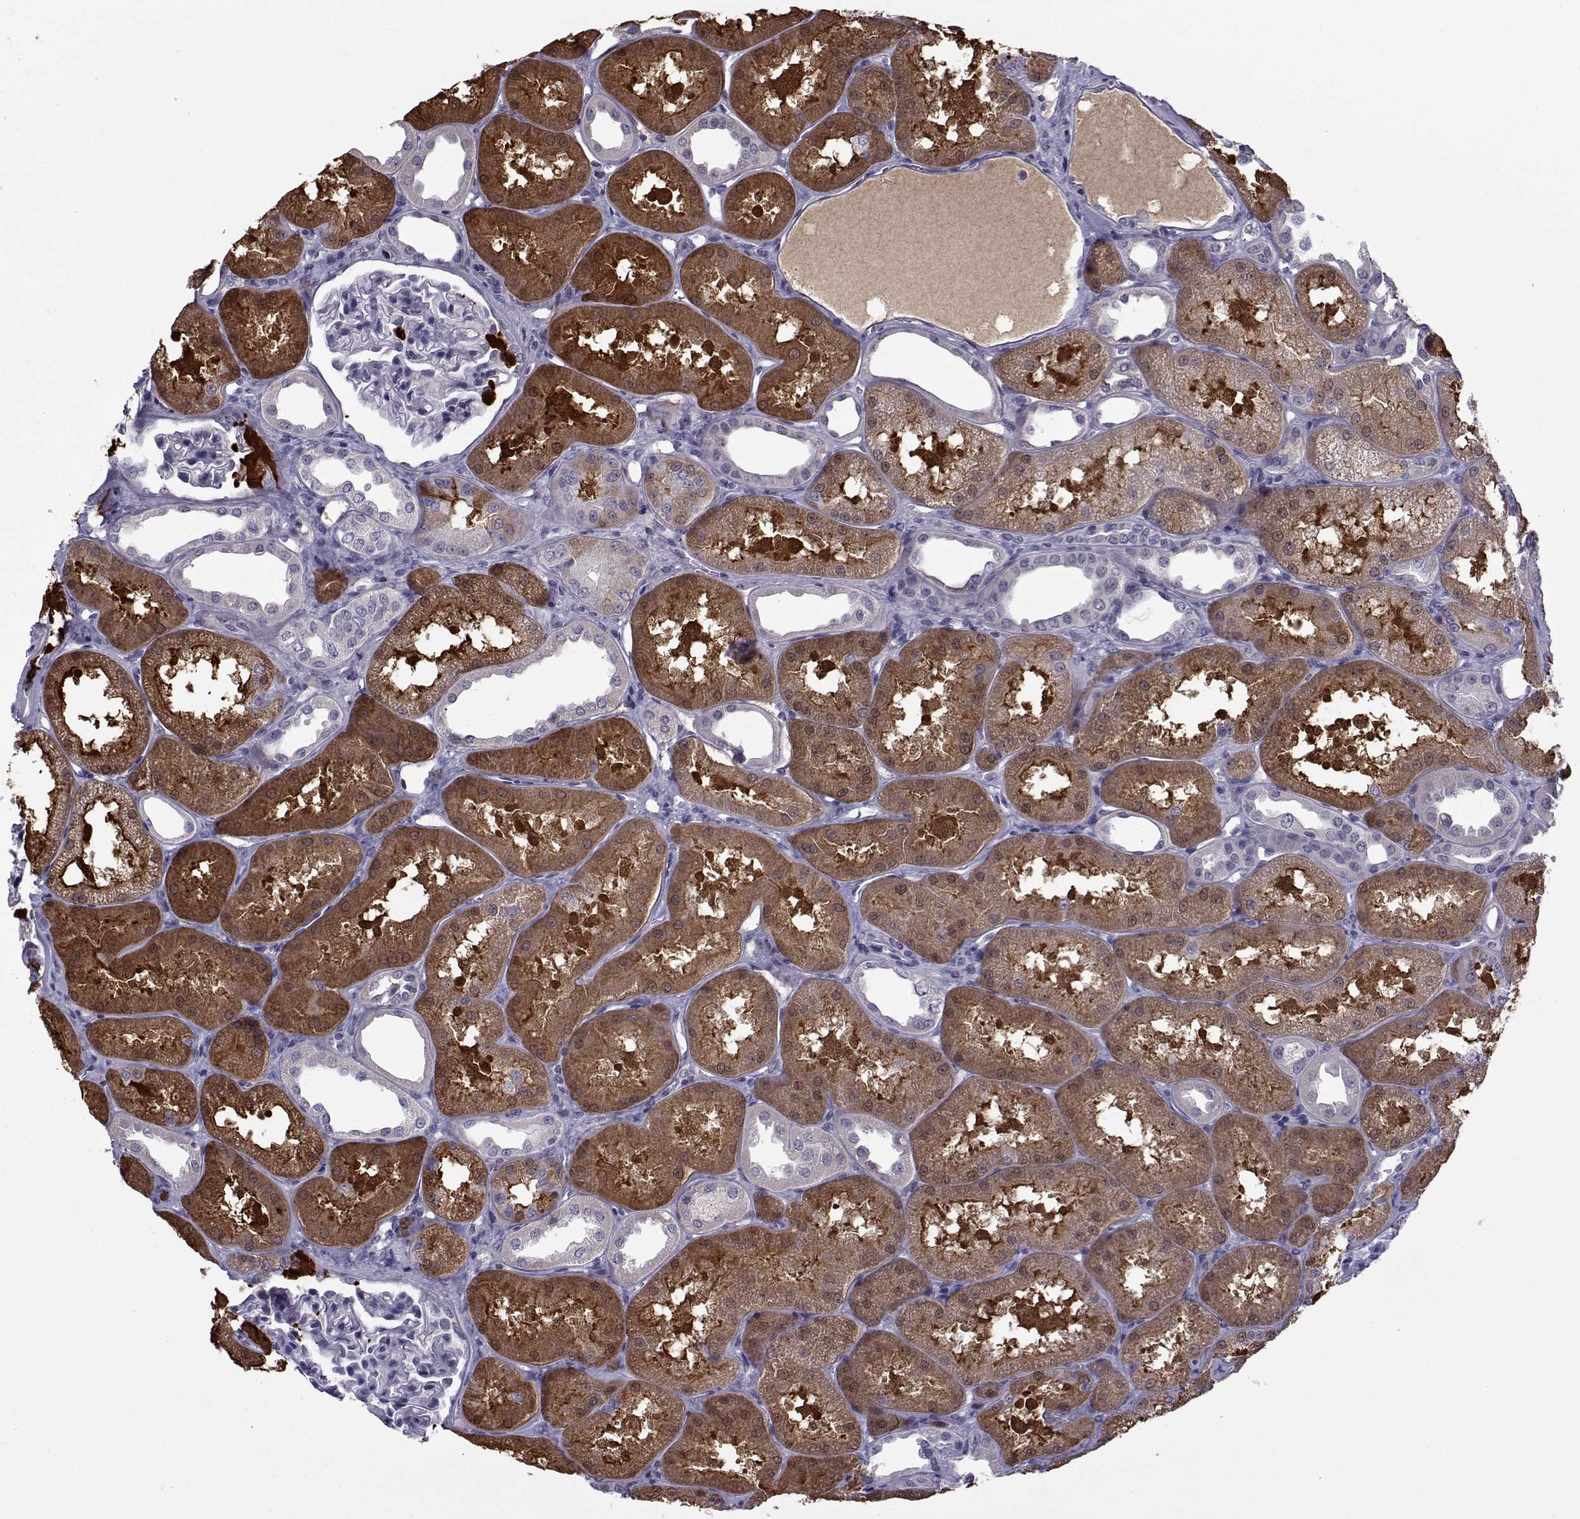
{"staining": {"intensity": "negative", "quantity": "none", "location": "none"}, "tissue": "kidney", "cell_type": "Cells in glomeruli", "image_type": "normal", "snomed": [{"axis": "morphology", "description": "Normal tissue, NOS"}, {"axis": "topography", "description": "Kidney"}], "caption": "Immunohistochemistry (IHC) micrograph of benign human kidney stained for a protein (brown), which shows no expression in cells in glomeruli.", "gene": "TNFRSF11B", "patient": {"sex": "male", "age": 61}}